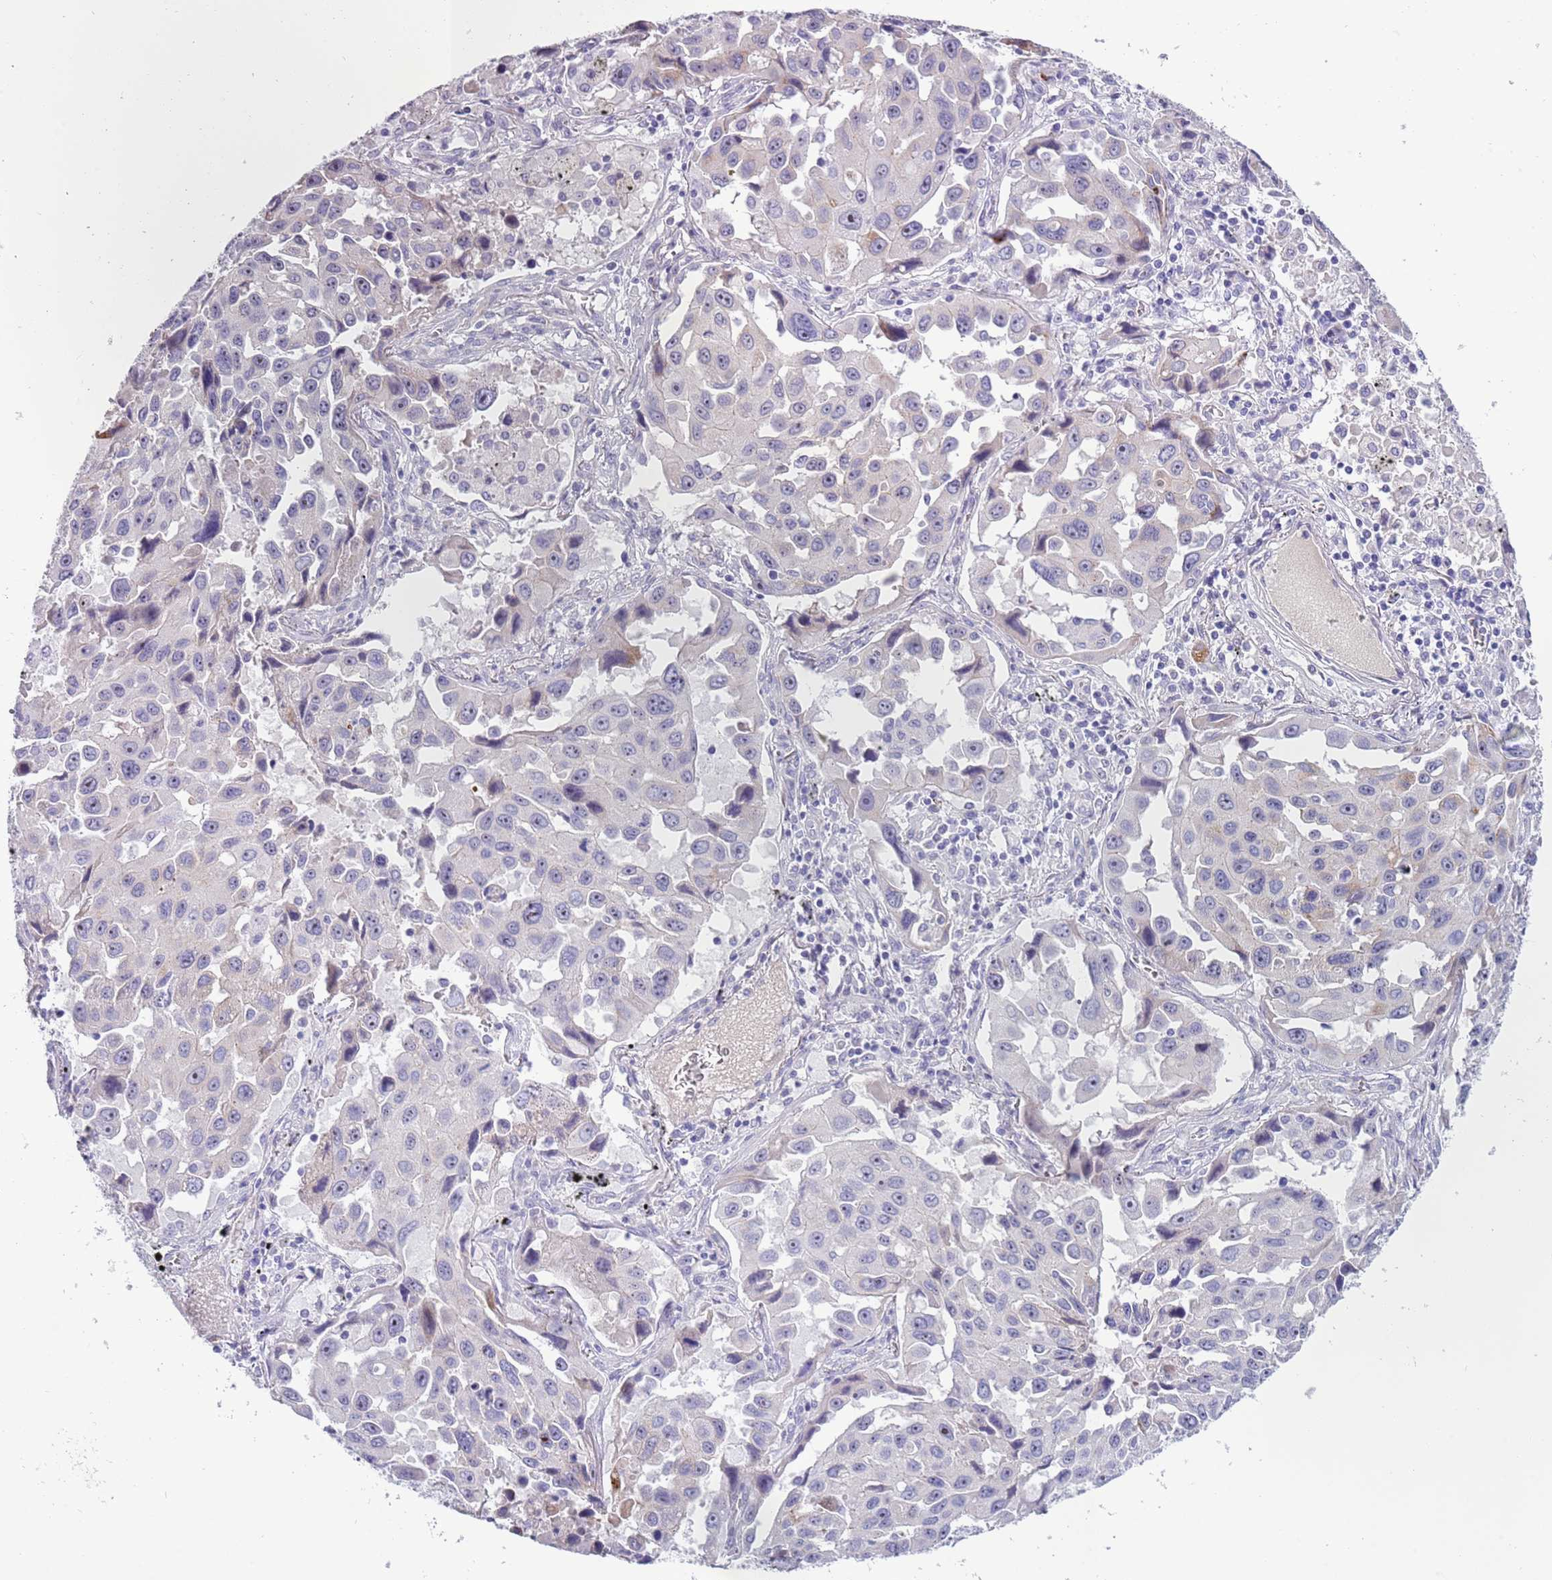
{"staining": {"intensity": "weak", "quantity": "<25%", "location": "cytoplasmic/membranous"}, "tissue": "lung cancer", "cell_type": "Tumor cells", "image_type": "cancer", "snomed": [{"axis": "morphology", "description": "Adenocarcinoma, NOS"}, {"axis": "topography", "description": "Lung"}], "caption": "Tumor cells show no significant protein staining in lung cancer. (DAB (3,3'-diaminobenzidine) immunohistochemistry visualized using brightfield microscopy, high magnification).", "gene": "NBPF6", "patient": {"sex": "male", "age": 66}}